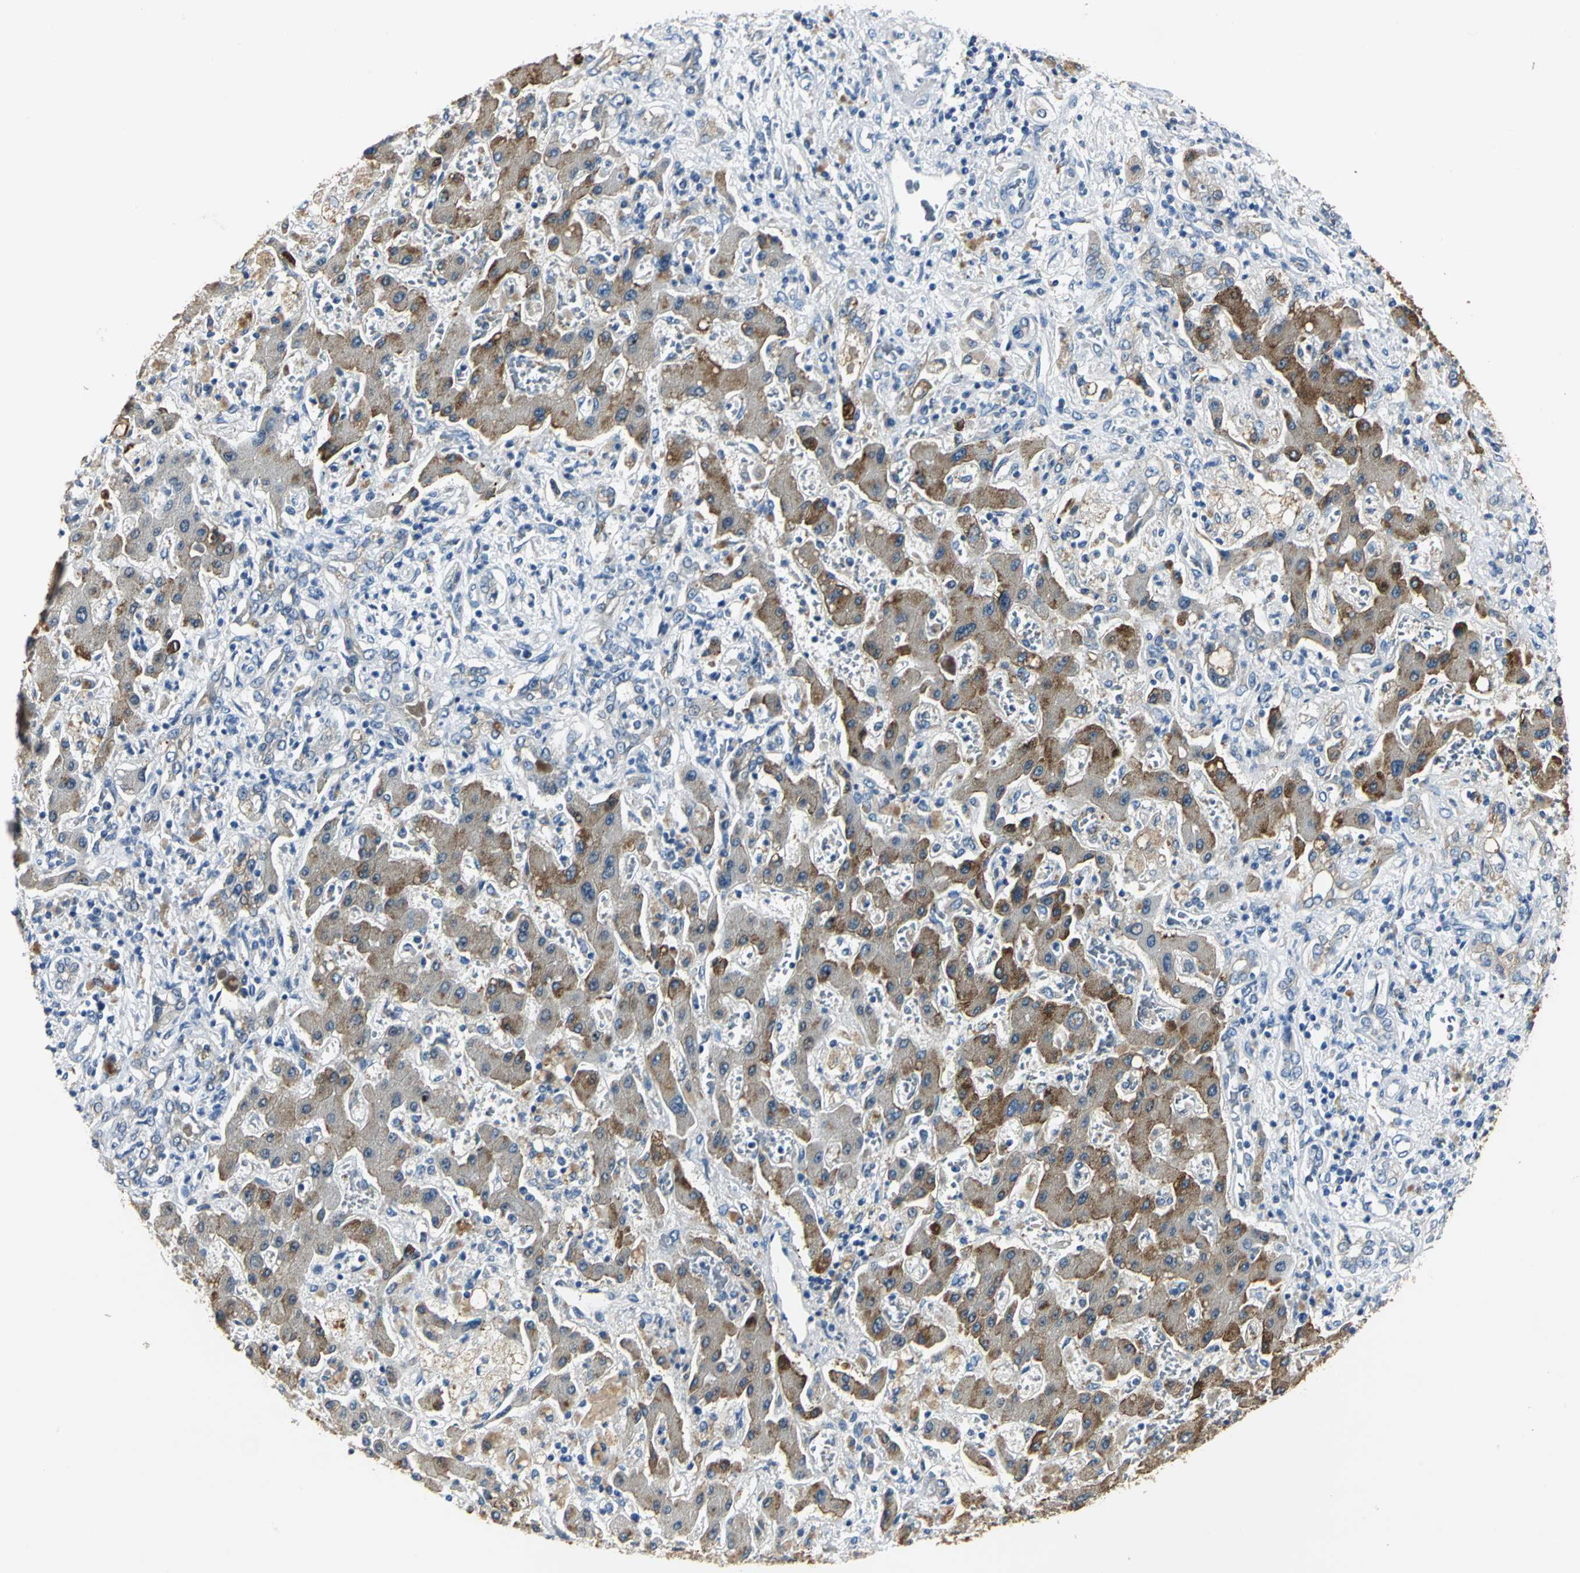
{"staining": {"intensity": "strong", "quantity": "25%-75%", "location": "cytoplasmic/membranous"}, "tissue": "liver cancer", "cell_type": "Tumor cells", "image_type": "cancer", "snomed": [{"axis": "morphology", "description": "Cholangiocarcinoma"}, {"axis": "topography", "description": "Liver"}], "caption": "Immunohistochemical staining of liver cancer (cholangiocarcinoma) shows high levels of strong cytoplasmic/membranous protein positivity in about 25%-75% of tumor cells. The staining is performed using DAB (3,3'-diaminobenzidine) brown chromogen to label protein expression. The nuclei are counter-stained blue using hematoxylin.", "gene": "B3GNT2", "patient": {"sex": "male", "age": 50}}